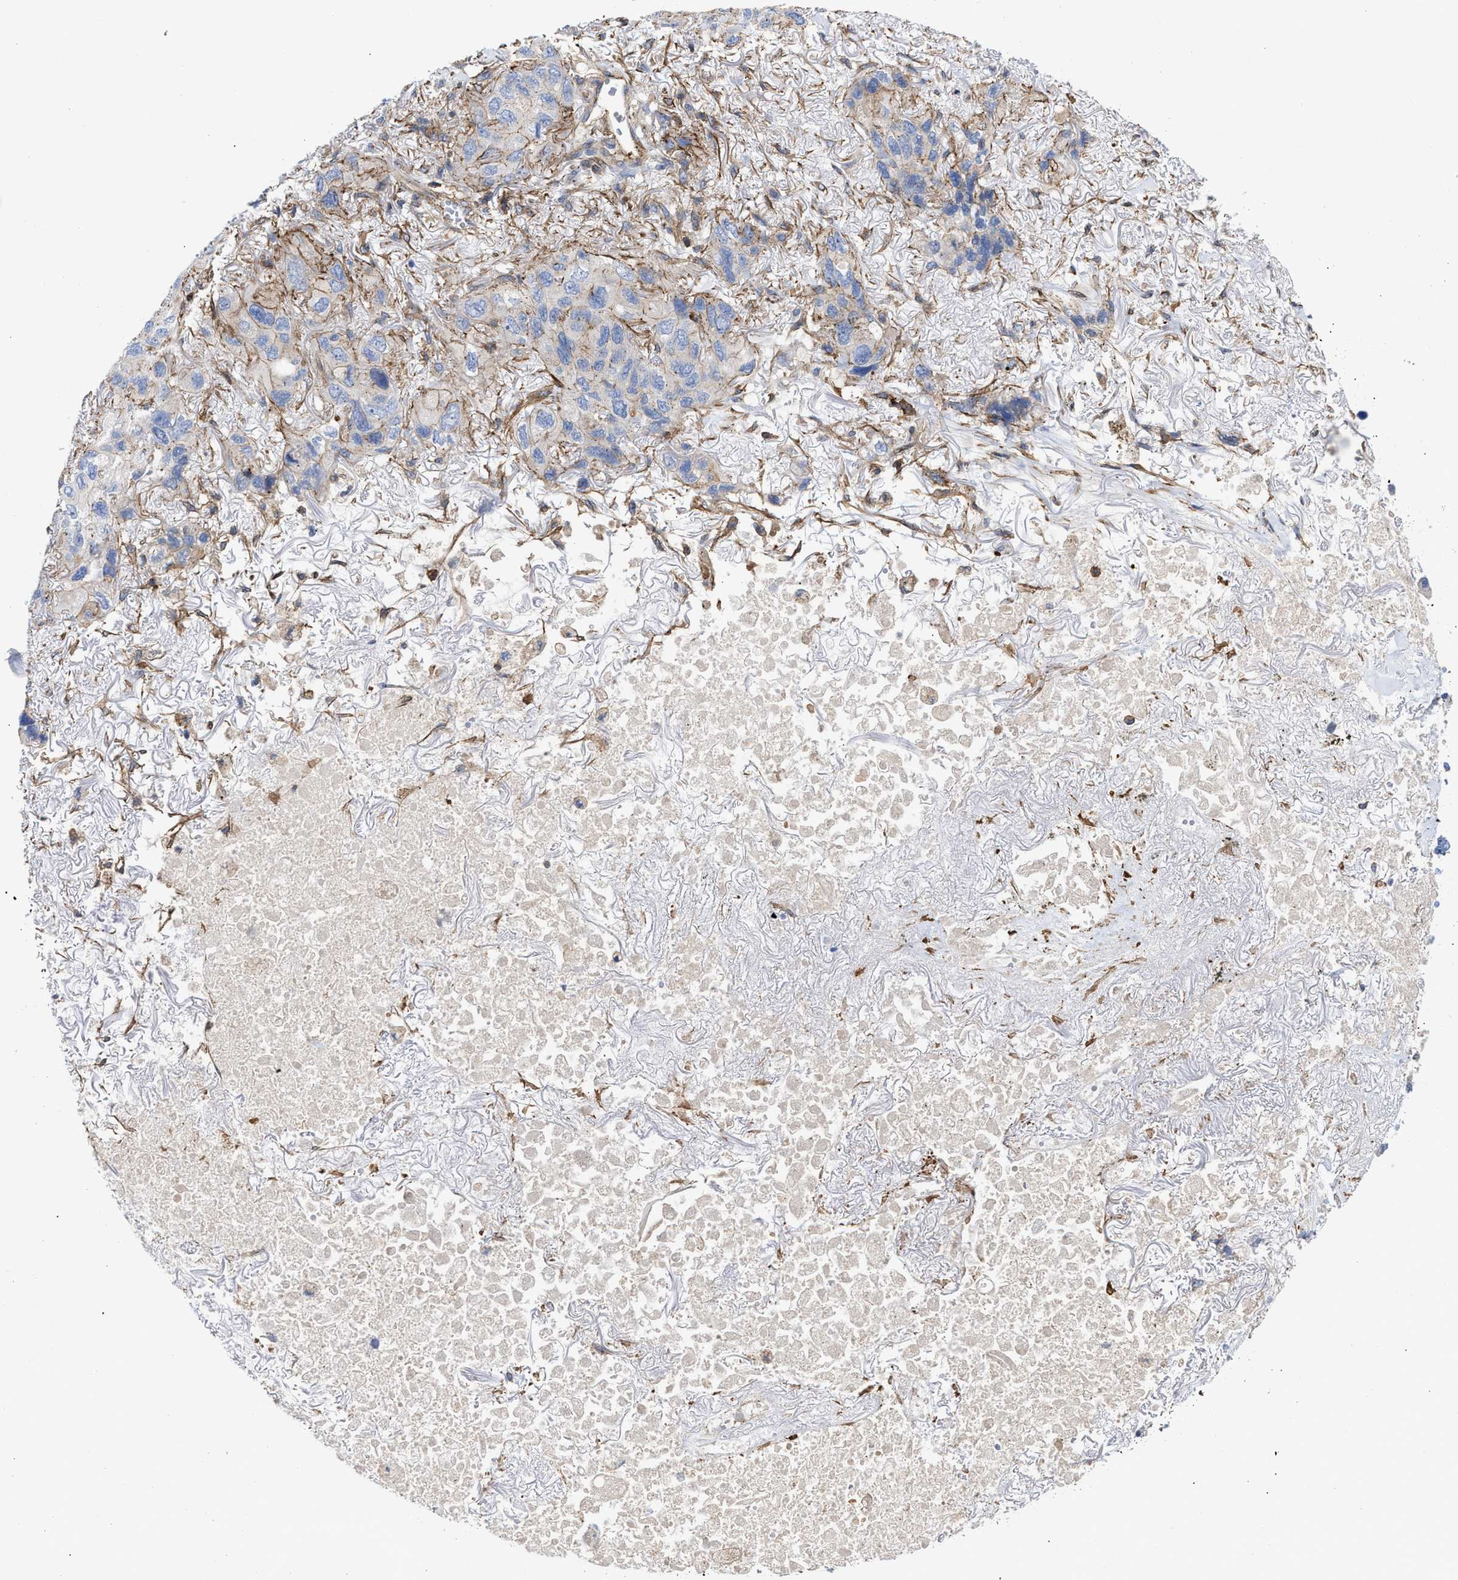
{"staining": {"intensity": "weak", "quantity": "<25%", "location": "cytoplasmic/membranous"}, "tissue": "lung cancer", "cell_type": "Tumor cells", "image_type": "cancer", "snomed": [{"axis": "morphology", "description": "Squamous cell carcinoma, NOS"}, {"axis": "topography", "description": "Lung"}], "caption": "A high-resolution histopathology image shows immunohistochemistry staining of lung cancer, which demonstrates no significant positivity in tumor cells.", "gene": "HS3ST5", "patient": {"sex": "female", "age": 73}}